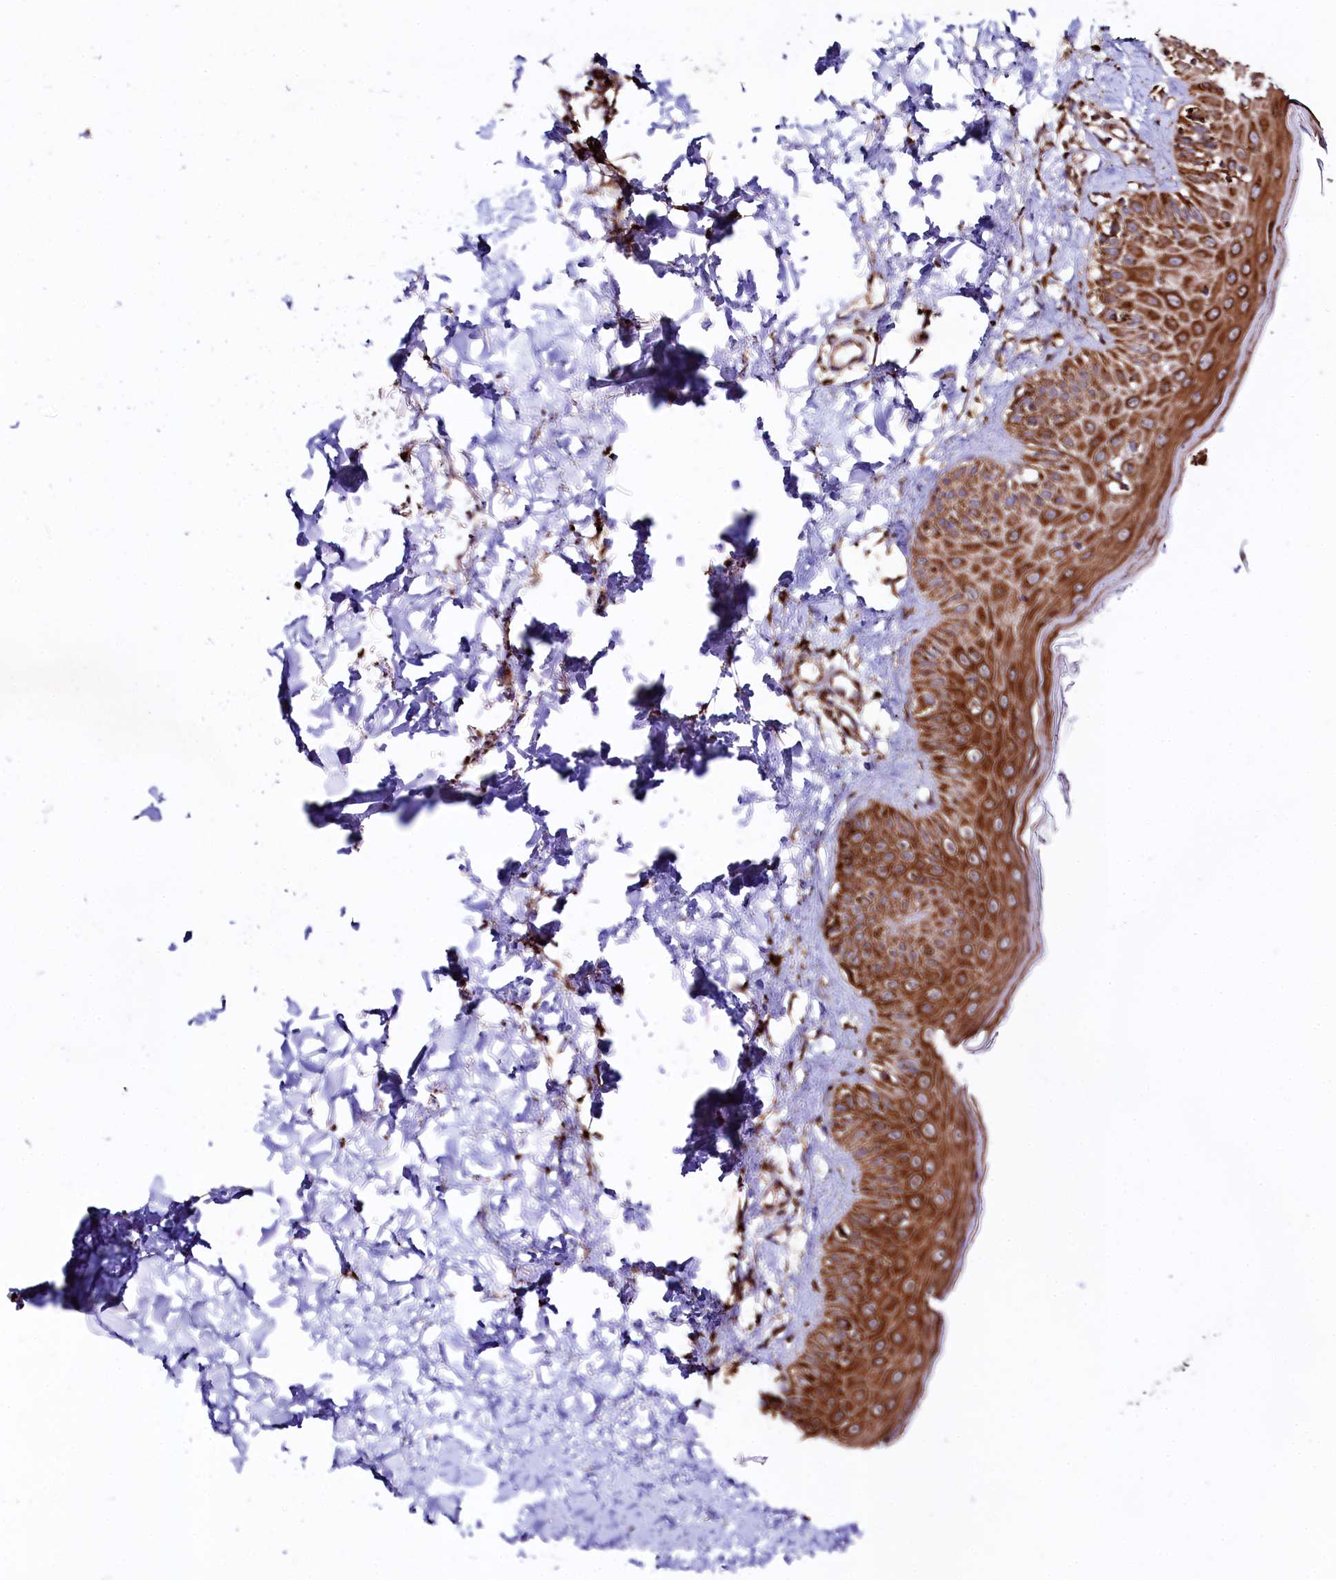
{"staining": {"intensity": "moderate", "quantity": ">75%", "location": "cytoplasmic/membranous"}, "tissue": "skin", "cell_type": "Fibroblasts", "image_type": "normal", "snomed": [{"axis": "morphology", "description": "Normal tissue, NOS"}, {"axis": "topography", "description": "Skin"}], "caption": "The photomicrograph demonstrates immunohistochemical staining of benign skin. There is moderate cytoplasmic/membranous expression is identified in approximately >75% of fibroblasts. (brown staining indicates protein expression, while blue staining denotes nuclei).", "gene": "CLYBL", "patient": {"sex": "male", "age": 52}}